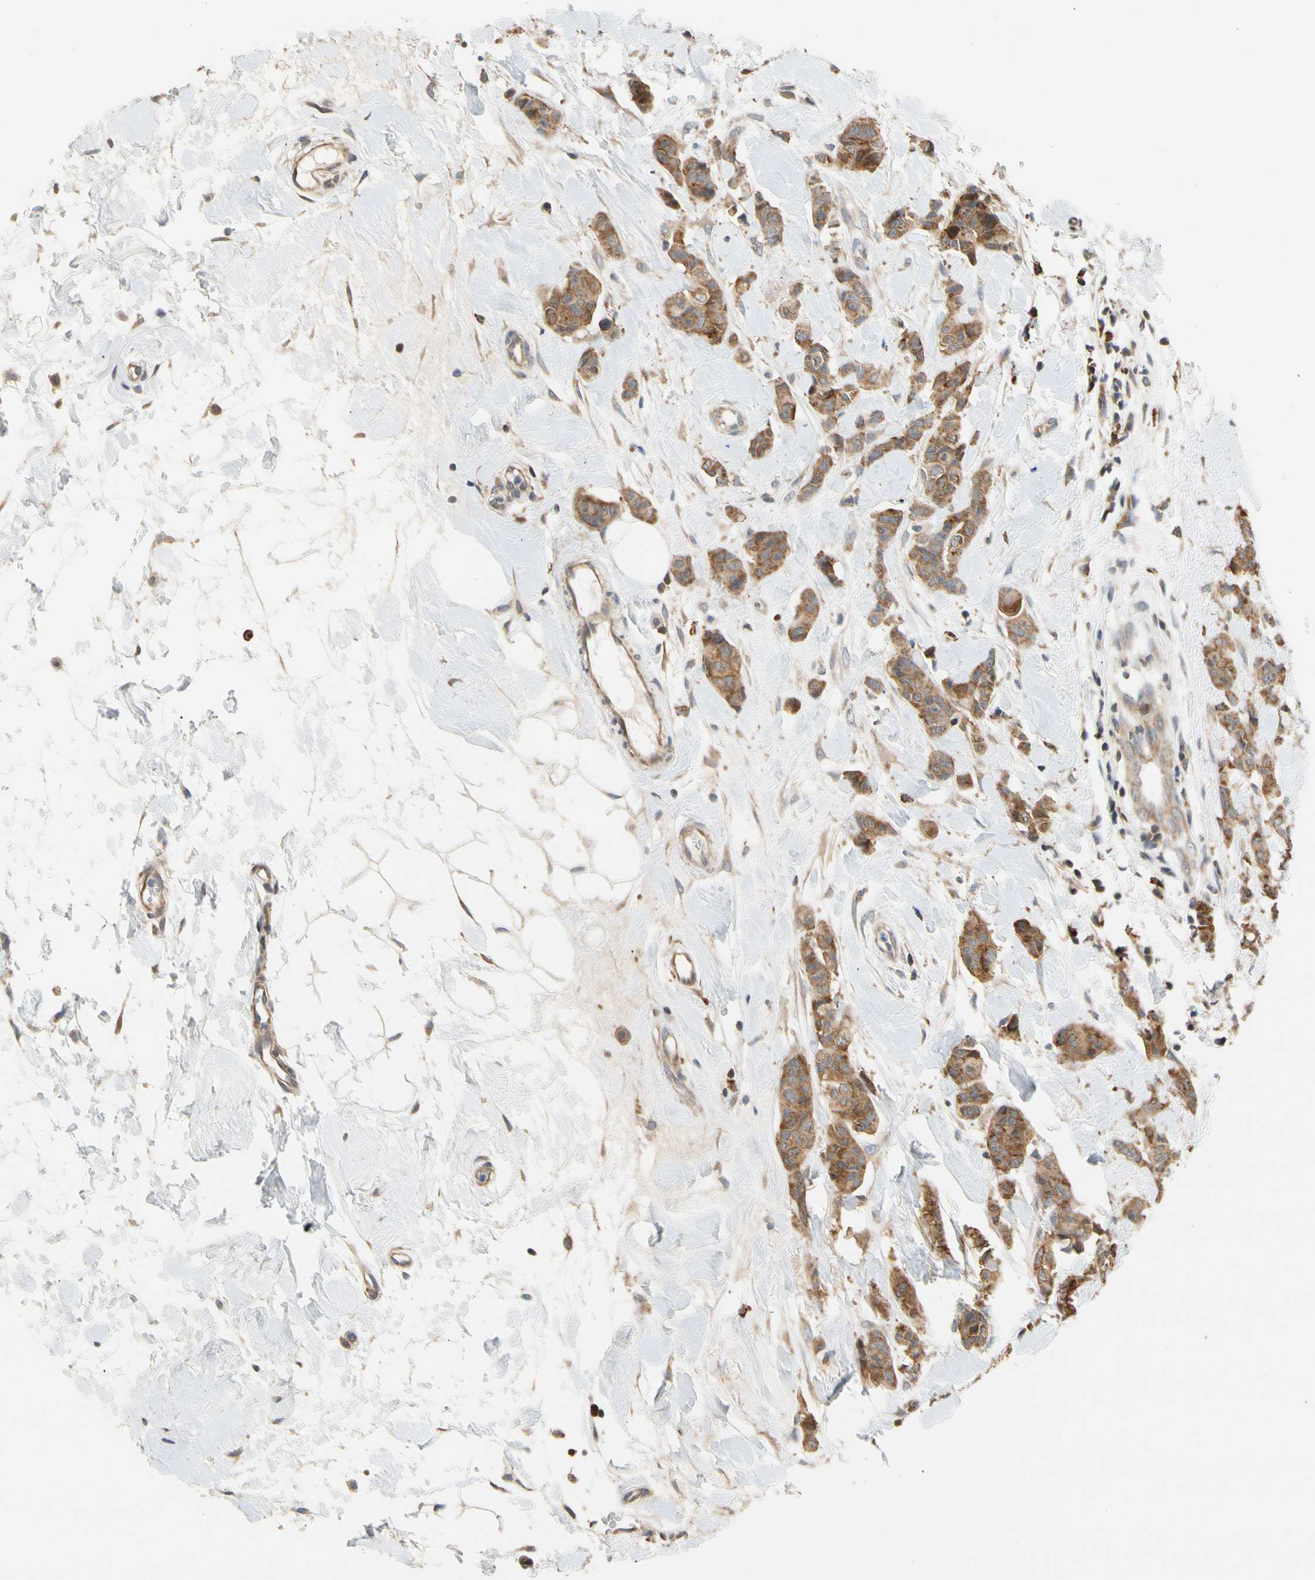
{"staining": {"intensity": "moderate", "quantity": ">75%", "location": "cytoplasmic/membranous"}, "tissue": "breast cancer", "cell_type": "Tumor cells", "image_type": "cancer", "snomed": [{"axis": "morphology", "description": "Normal tissue, NOS"}, {"axis": "morphology", "description": "Duct carcinoma"}, {"axis": "topography", "description": "Breast"}], "caption": "A micrograph of infiltrating ductal carcinoma (breast) stained for a protein demonstrates moderate cytoplasmic/membranous brown staining in tumor cells.", "gene": "ANKHD1", "patient": {"sex": "female", "age": 40}}